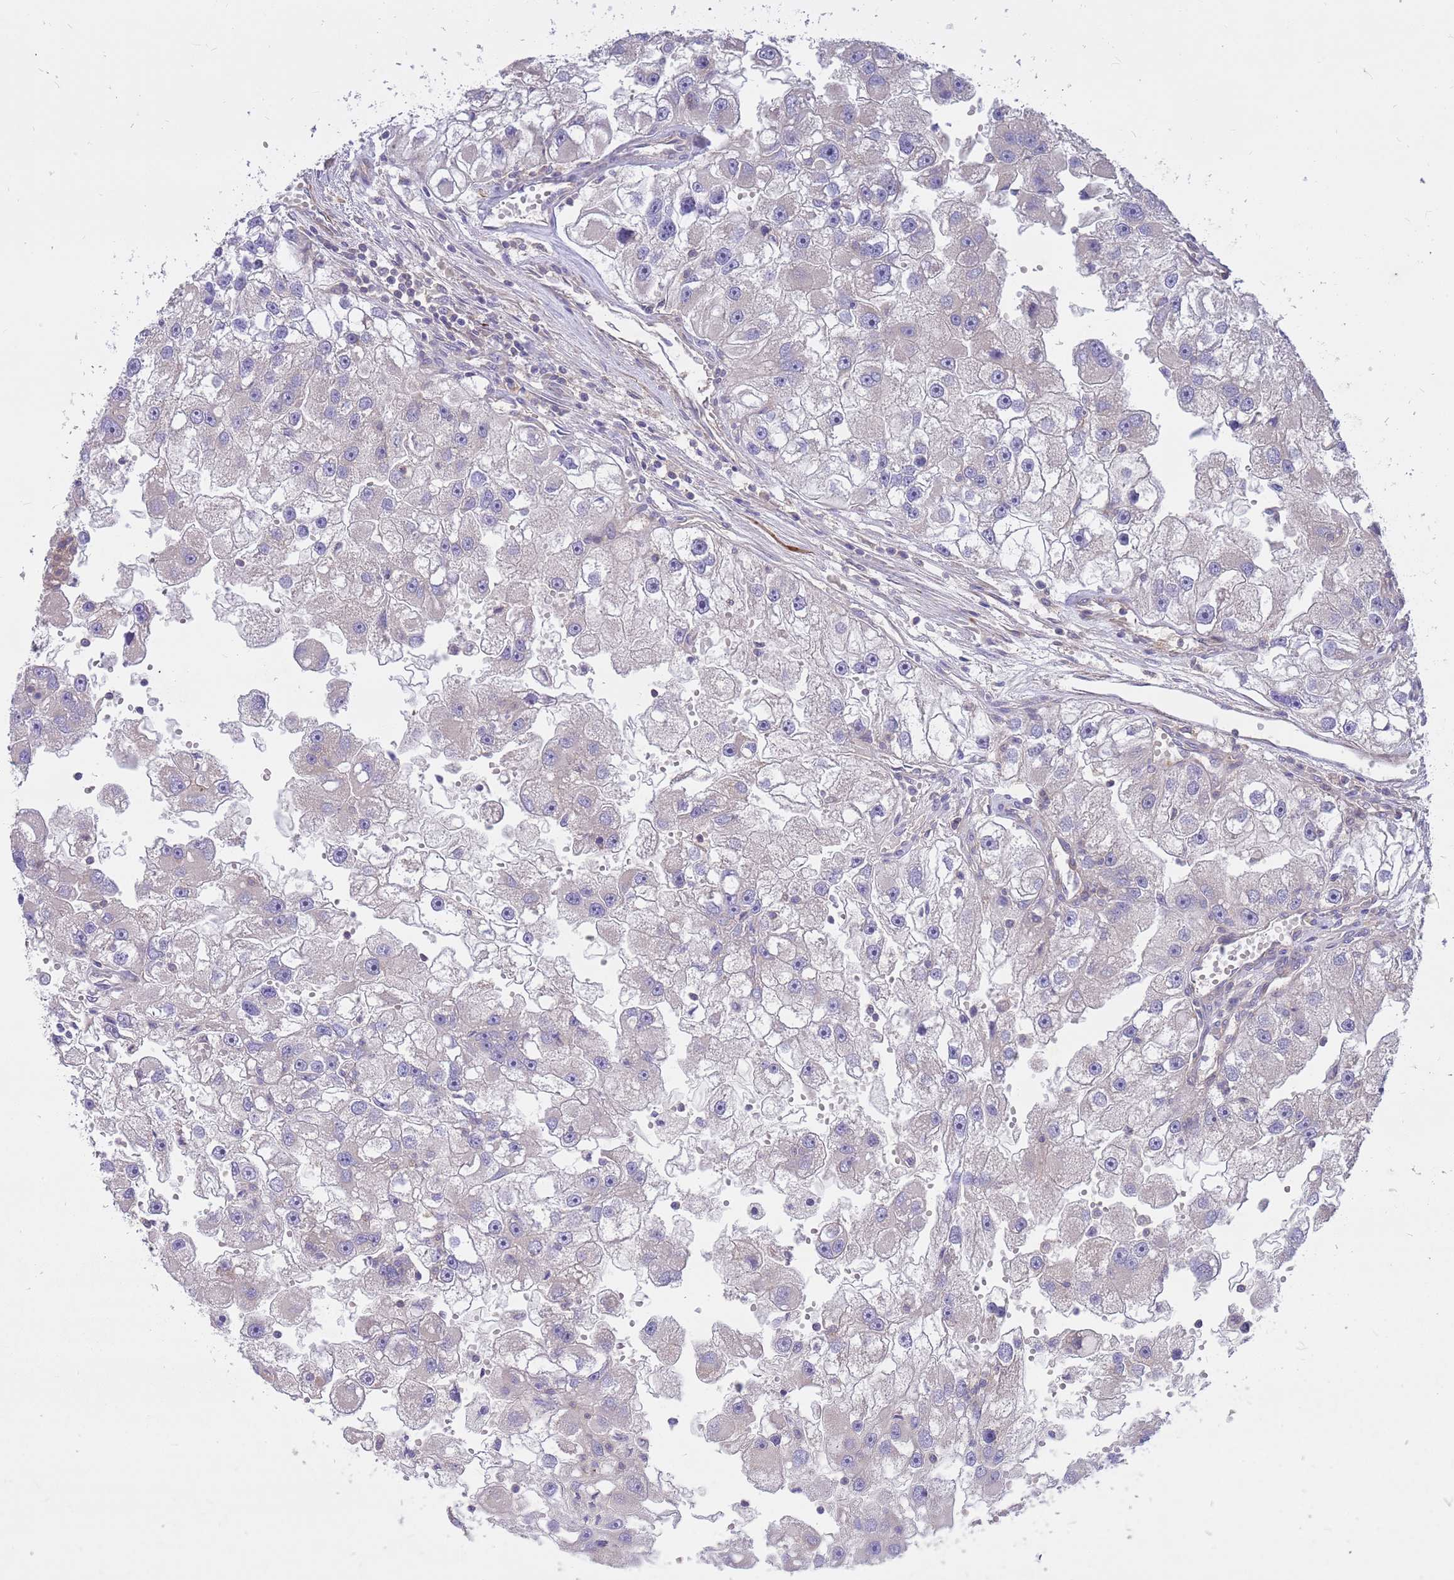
{"staining": {"intensity": "negative", "quantity": "none", "location": "none"}, "tissue": "renal cancer", "cell_type": "Tumor cells", "image_type": "cancer", "snomed": [{"axis": "morphology", "description": "Adenocarcinoma, NOS"}, {"axis": "topography", "description": "Kidney"}], "caption": "A high-resolution micrograph shows immunohistochemistry staining of renal adenocarcinoma, which demonstrates no significant staining in tumor cells.", "gene": "MVD", "patient": {"sex": "male", "age": 63}}